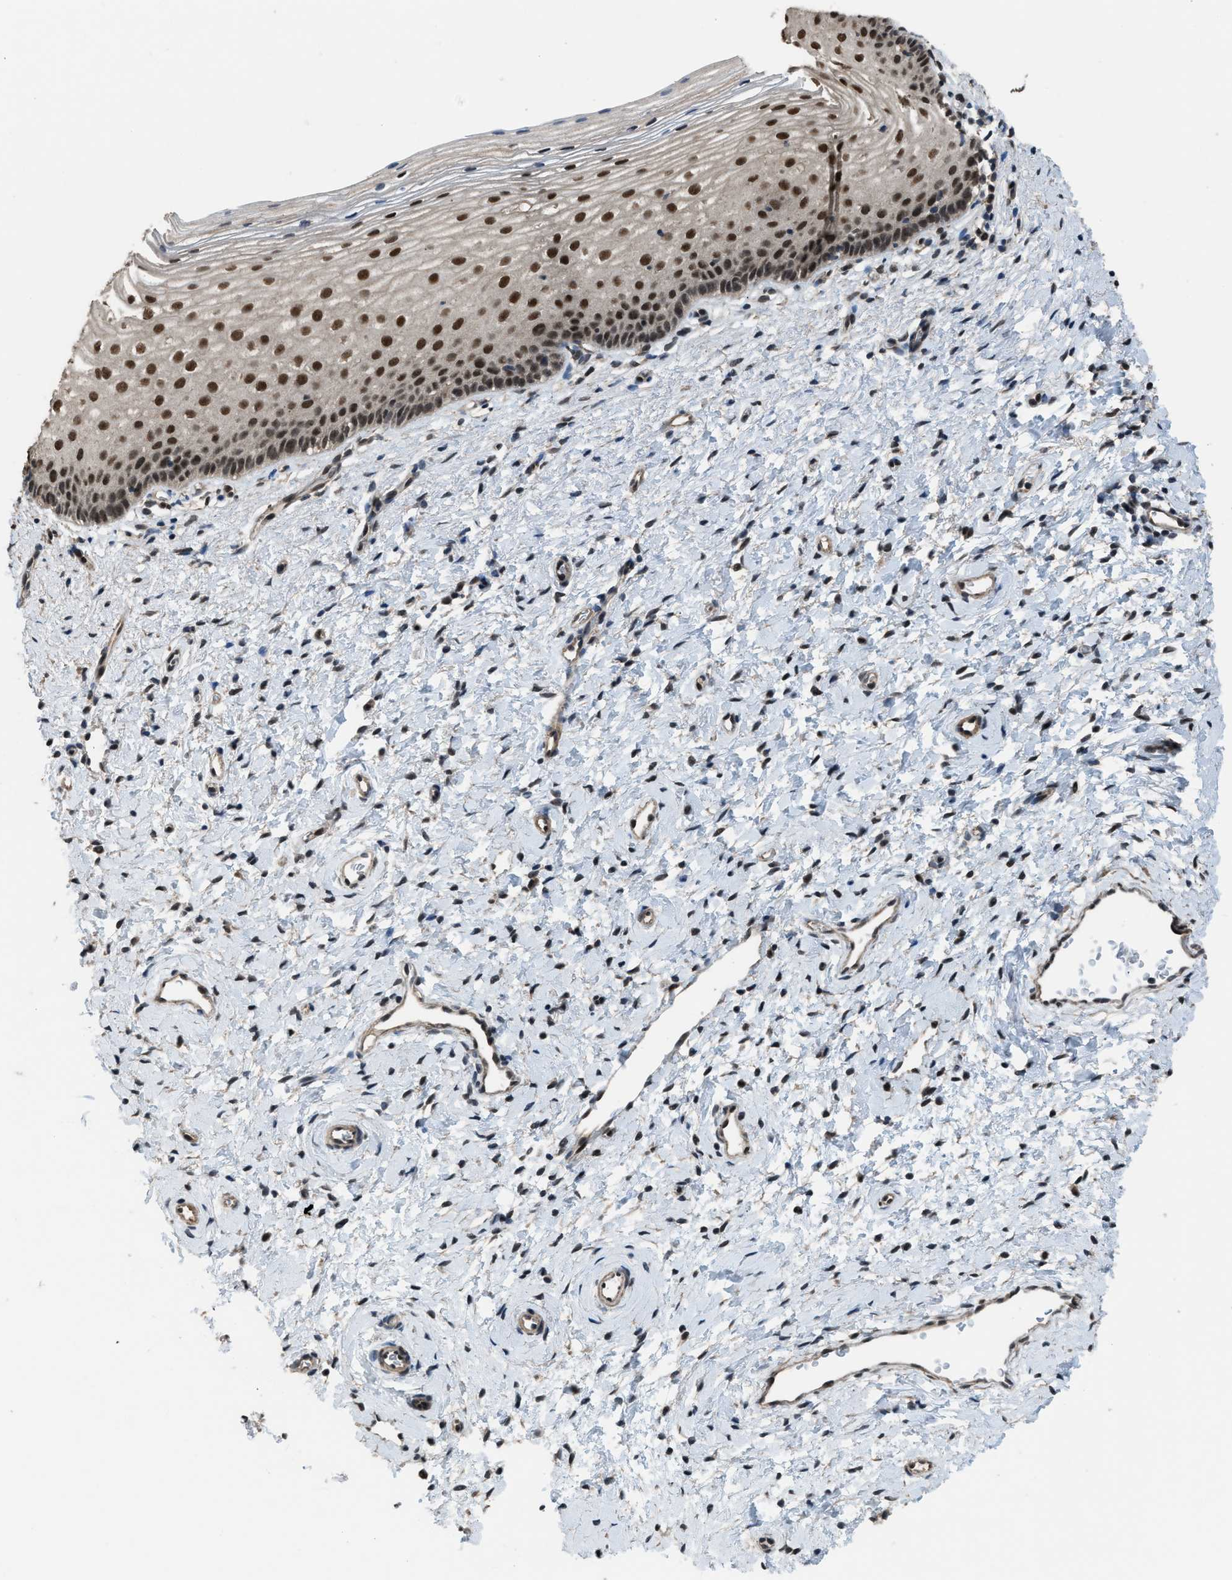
{"staining": {"intensity": "moderate", "quantity": ">75%", "location": "nuclear"}, "tissue": "cervix", "cell_type": "Glandular cells", "image_type": "normal", "snomed": [{"axis": "morphology", "description": "Normal tissue, NOS"}, {"axis": "topography", "description": "Cervix"}], "caption": "IHC image of normal cervix: cervix stained using immunohistochemistry (IHC) demonstrates medium levels of moderate protein expression localized specifically in the nuclear of glandular cells, appearing as a nuclear brown color.", "gene": "KPNA6", "patient": {"sex": "female", "age": 72}}